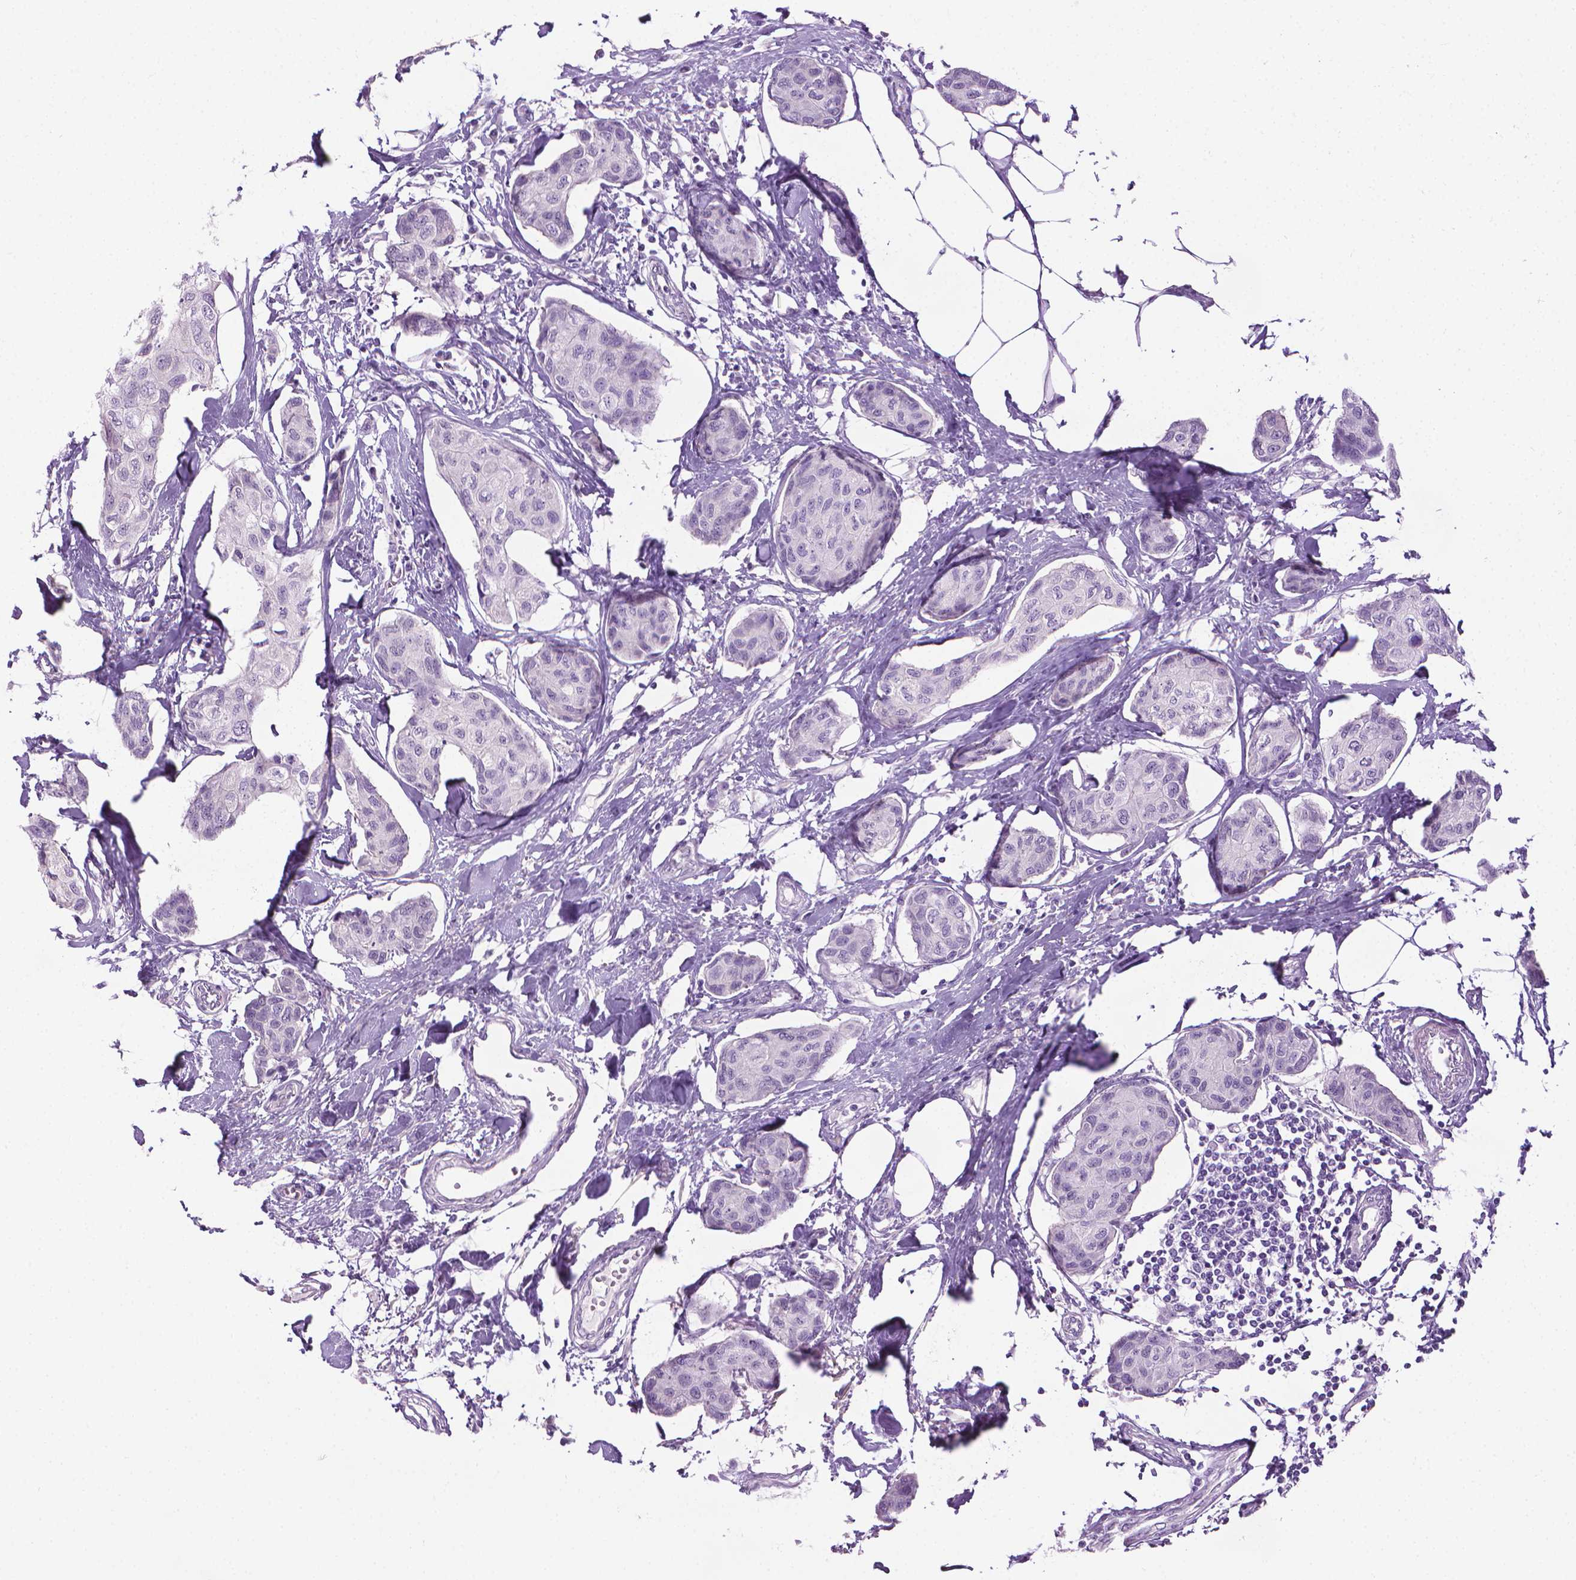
{"staining": {"intensity": "negative", "quantity": "none", "location": "none"}, "tissue": "breast cancer", "cell_type": "Tumor cells", "image_type": "cancer", "snomed": [{"axis": "morphology", "description": "Duct carcinoma"}, {"axis": "topography", "description": "Breast"}], "caption": "Immunohistochemistry (IHC) photomicrograph of neoplastic tissue: human breast cancer stained with DAB (3,3'-diaminobenzidine) shows no significant protein positivity in tumor cells.", "gene": "DNAI7", "patient": {"sex": "female", "age": 80}}